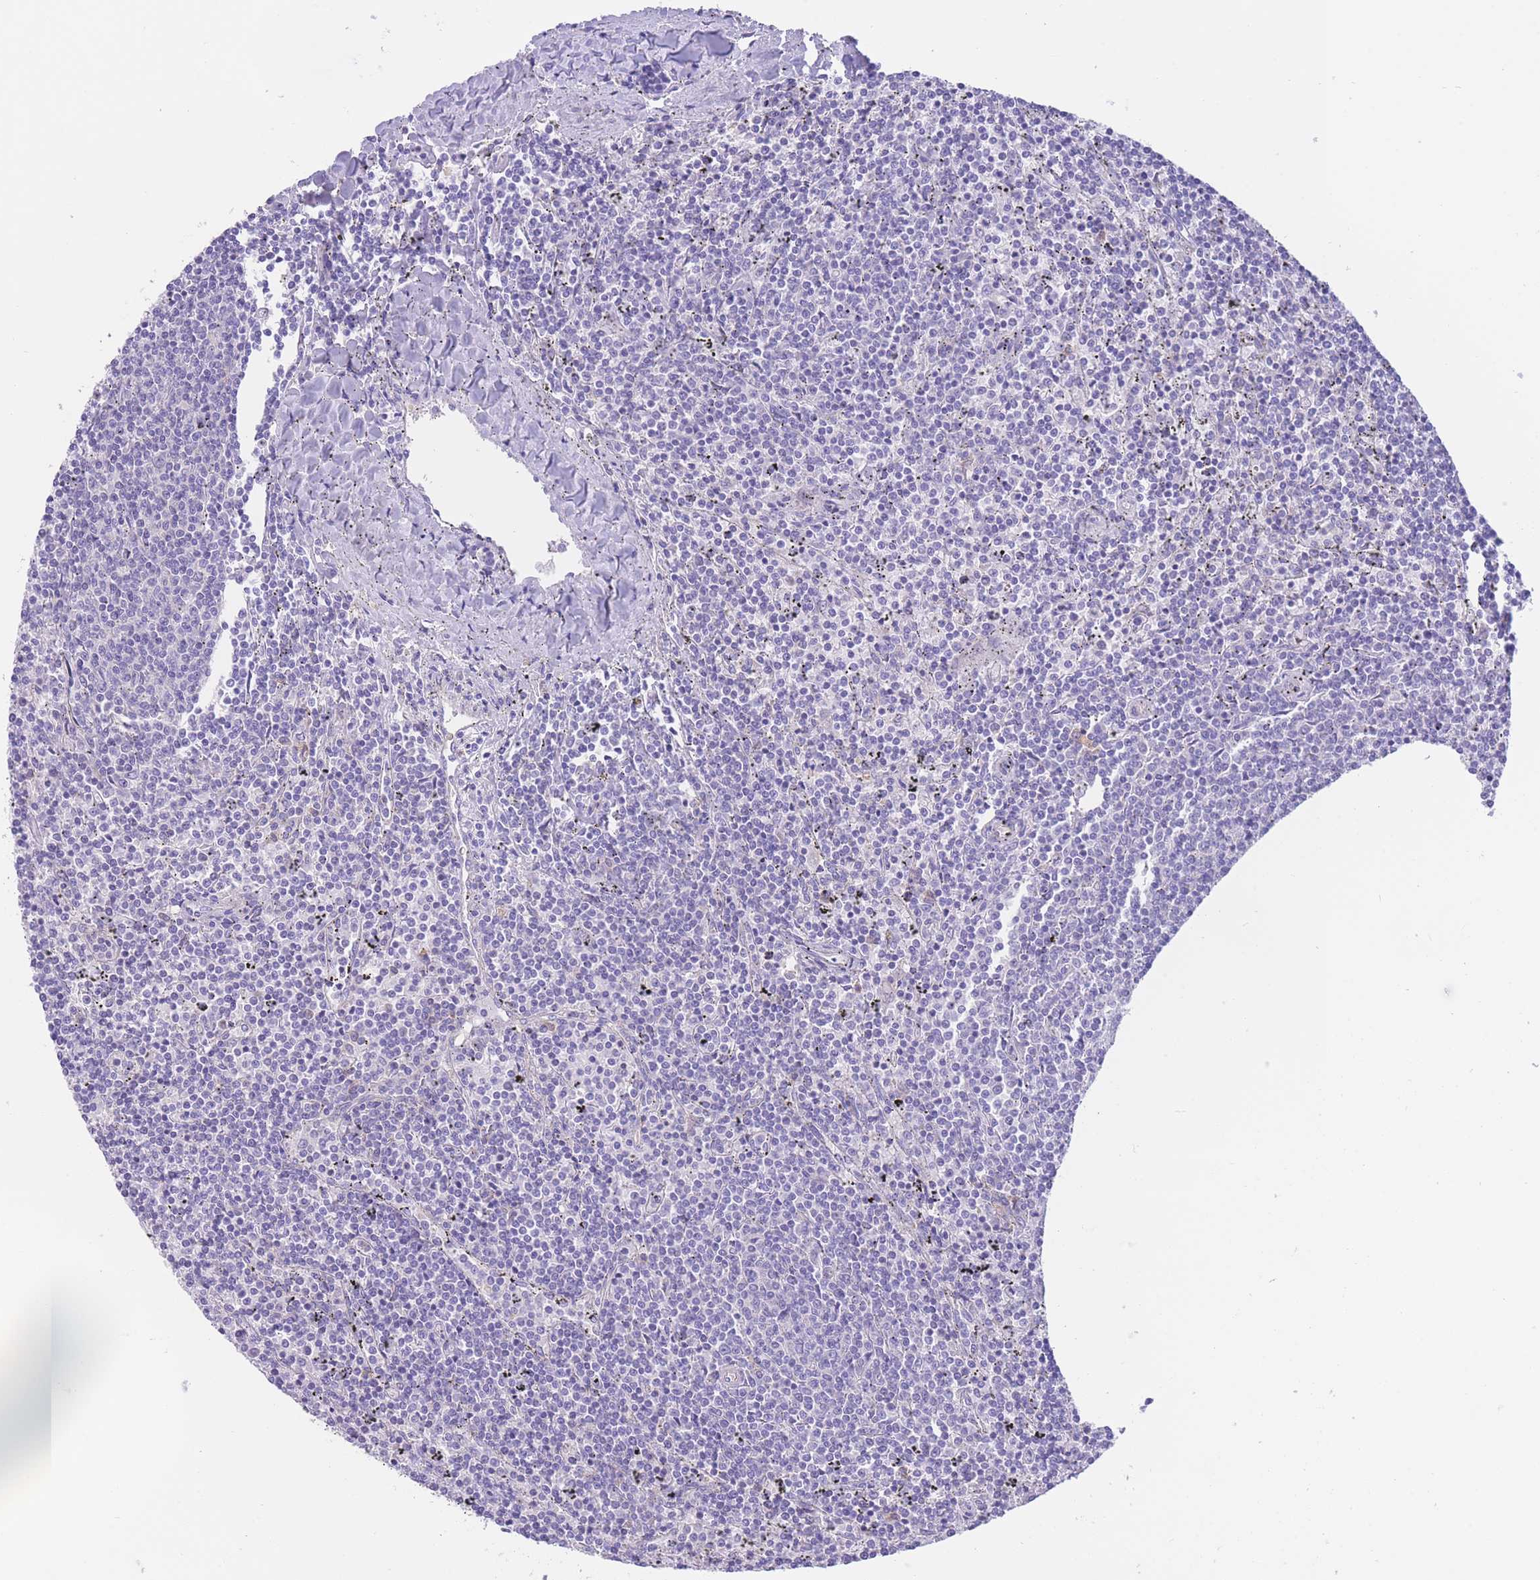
{"staining": {"intensity": "negative", "quantity": "none", "location": "none"}, "tissue": "lymphoma", "cell_type": "Tumor cells", "image_type": "cancer", "snomed": [{"axis": "morphology", "description": "Malignant lymphoma, non-Hodgkin's type, Low grade"}, {"axis": "topography", "description": "Spleen"}], "caption": "Tumor cells are negative for protein expression in human malignant lymphoma, non-Hodgkin's type (low-grade).", "gene": "LDB3", "patient": {"sex": "female", "age": 50}}